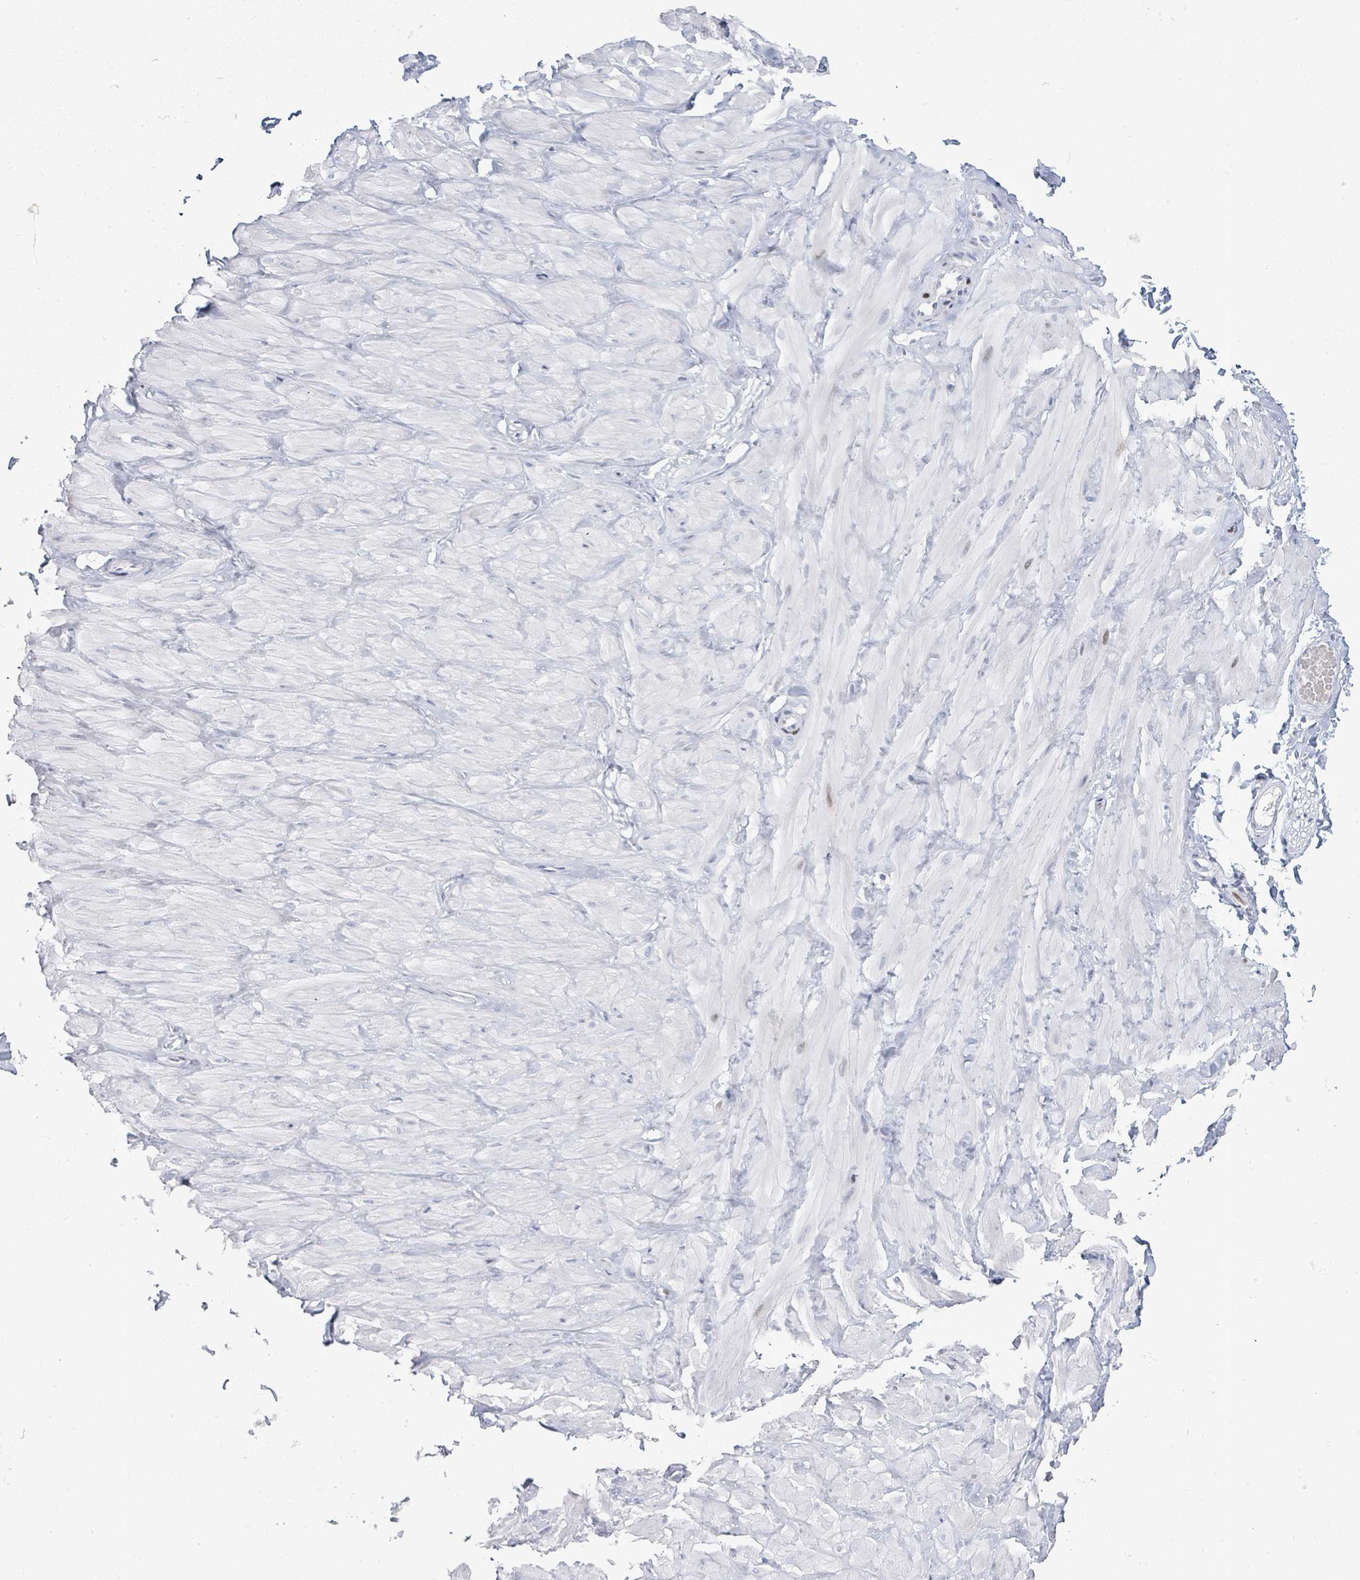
{"staining": {"intensity": "negative", "quantity": "none", "location": "none"}, "tissue": "adipose tissue", "cell_type": "Adipocytes", "image_type": "normal", "snomed": [{"axis": "morphology", "description": "Normal tissue, NOS"}, {"axis": "topography", "description": "Adipose tissue"}, {"axis": "topography", "description": "Vascular tissue"}, {"axis": "topography", "description": "Peripheral nerve tissue"}], "caption": "There is no significant expression in adipocytes of adipose tissue. The staining was performed using DAB (3,3'-diaminobenzidine) to visualize the protein expression in brown, while the nuclei were stained in blue with hematoxylin (Magnification: 20x).", "gene": "MALL", "patient": {"sex": "male", "age": 25}}